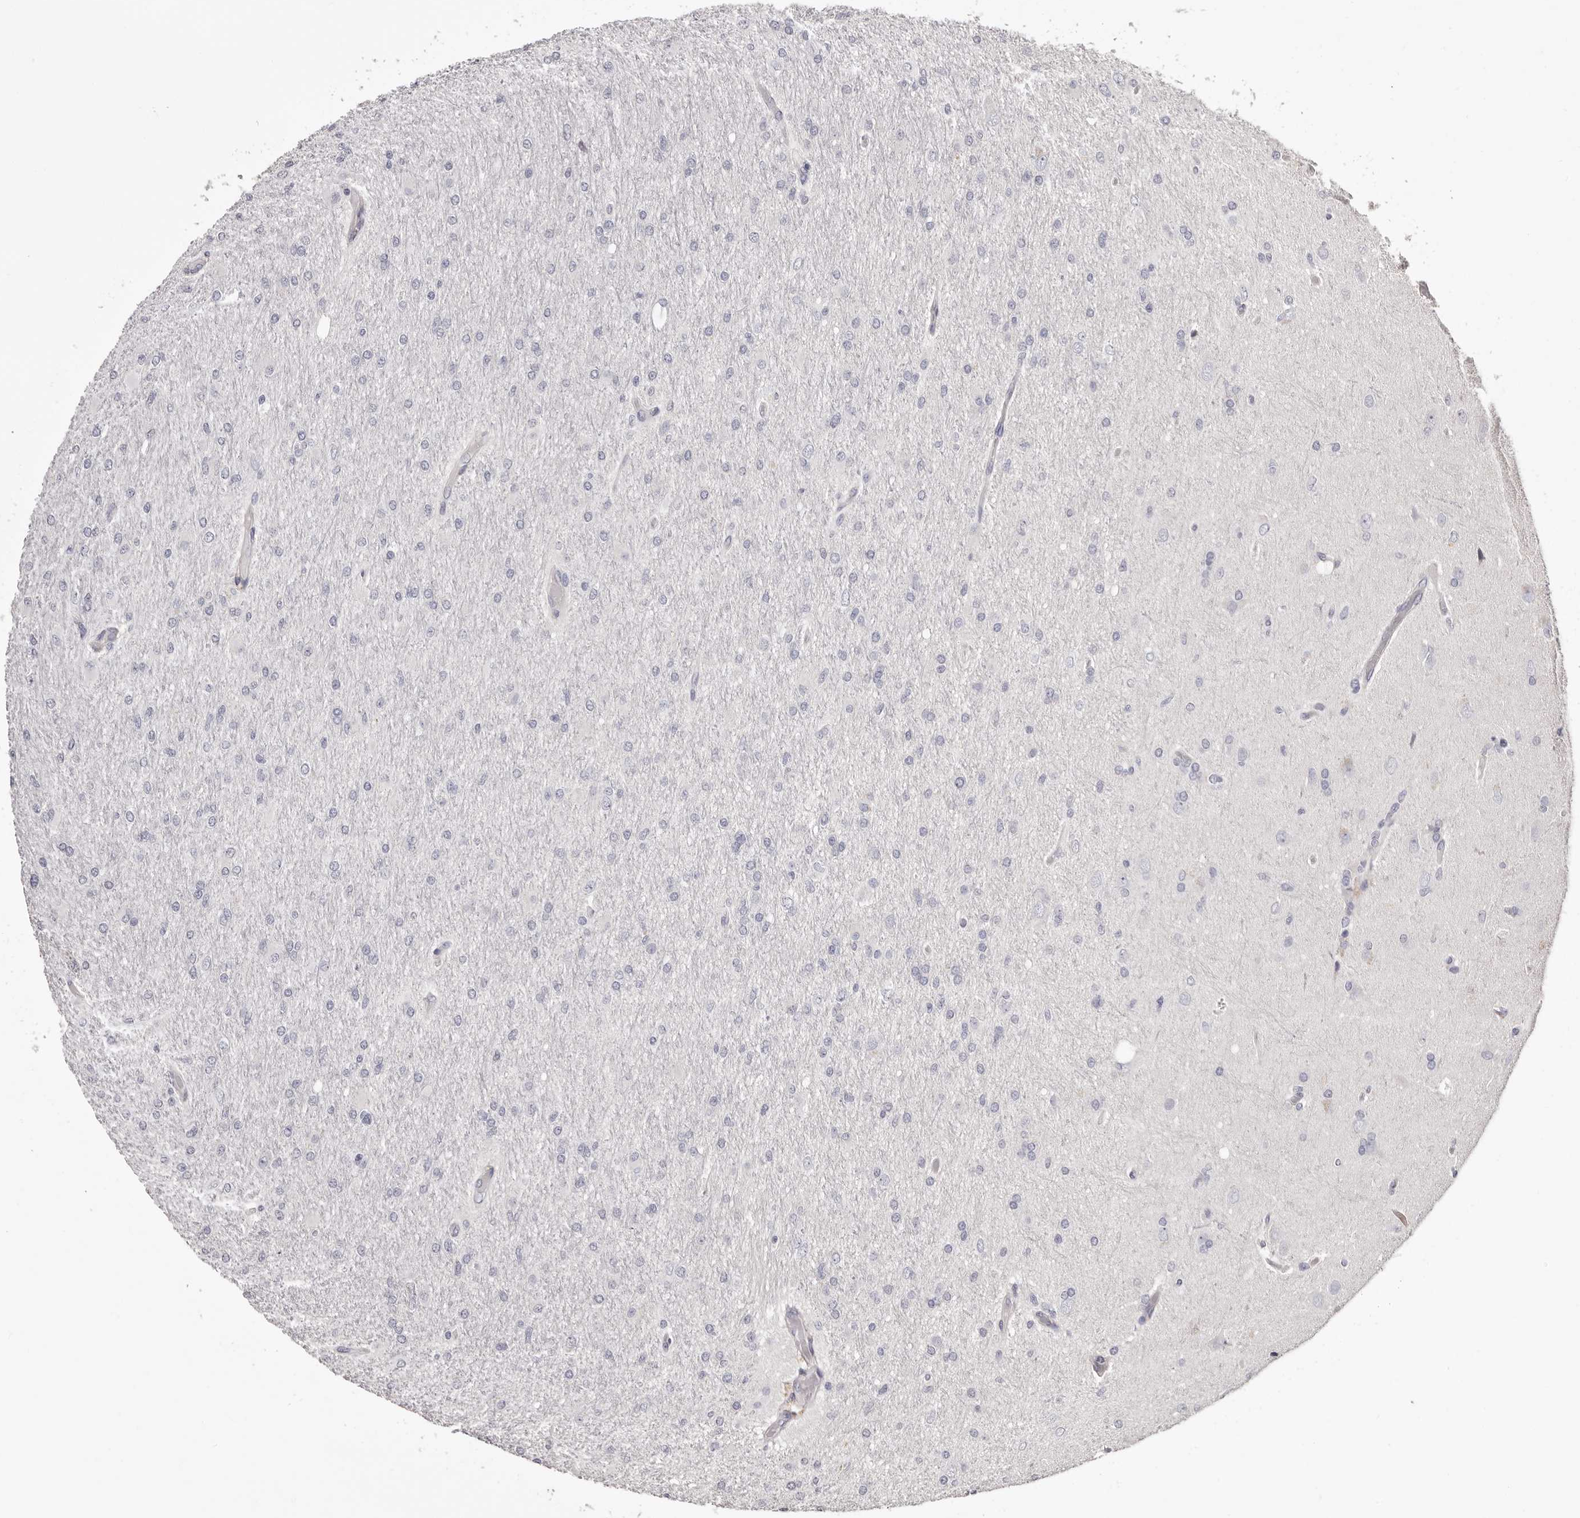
{"staining": {"intensity": "negative", "quantity": "none", "location": "none"}, "tissue": "glioma", "cell_type": "Tumor cells", "image_type": "cancer", "snomed": [{"axis": "morphology", "description": "Glioma, malignant, High grade"}, {"axis": "topography", "description": "Cerebral cortex"}], "caption": "Immunohistochemistry (IHC) histopathology image of glioma stained for a protein (brown), which exhibits no staining in tumor cells. (Stains: DAB immunohistochemistry (IHC) with hematoxylin counter stain, Microscopy: brightfield microscopy at high magnification).", "gene": "COL6A1", "patient": {"sex": "female", "age": 36}}